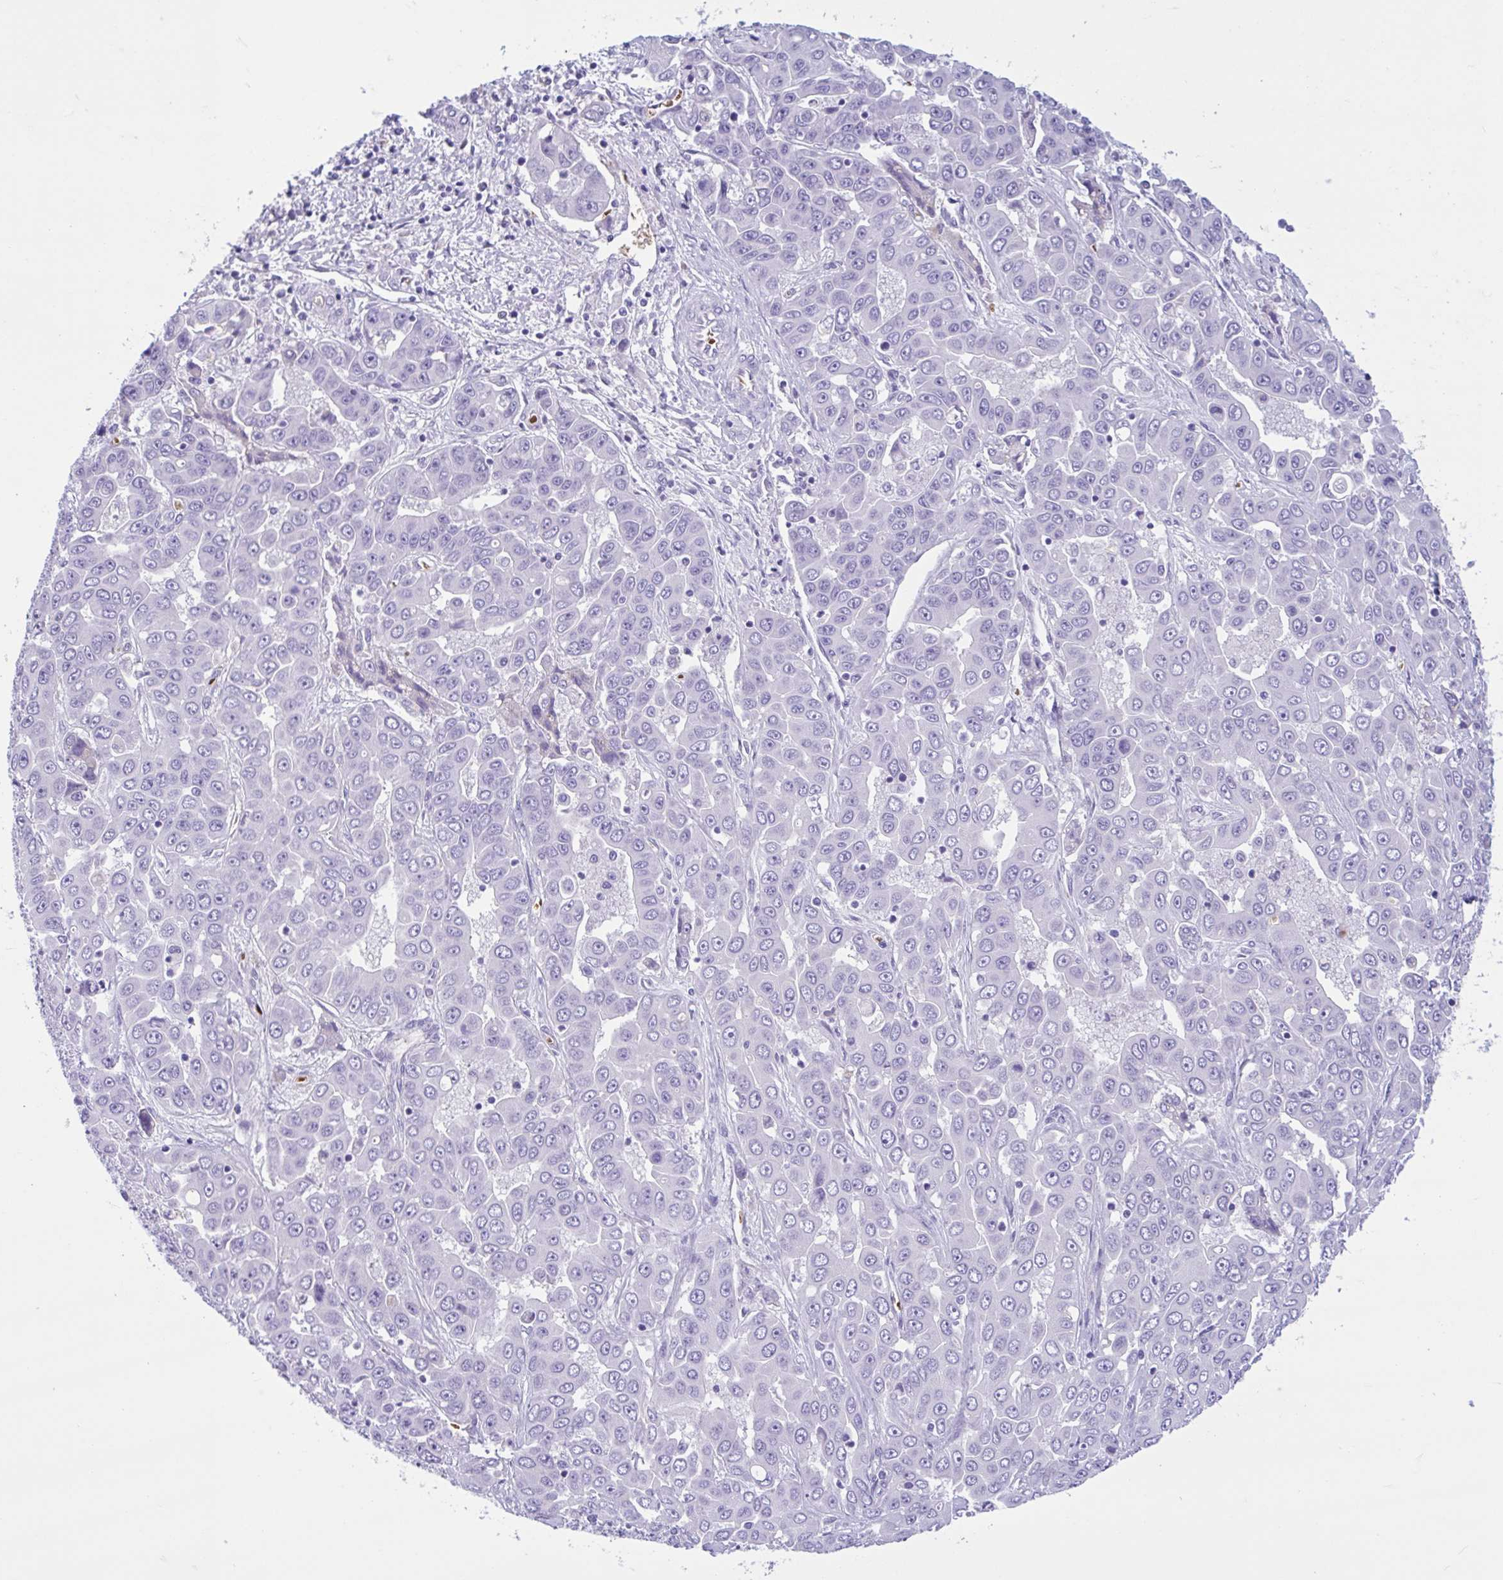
{"staining": {"intensity": "negative", "quantity": "none", "location": "none"}, "tissue": "liver cancer", "cell_type": "Tumor cells", "image_type": "cancer", "snomed": [{"axis": "morphology", "description": "Cholangiocarcinoma"}, {"axis": "topography", "description": "Liver"}], "caption": "Cholangiocarcinoma (liver) stained for a protein using immunohistochemistry shows no staining tumor cells.", "gene": "TMEM79", "patient": {"sex": "female", "age": 52}}